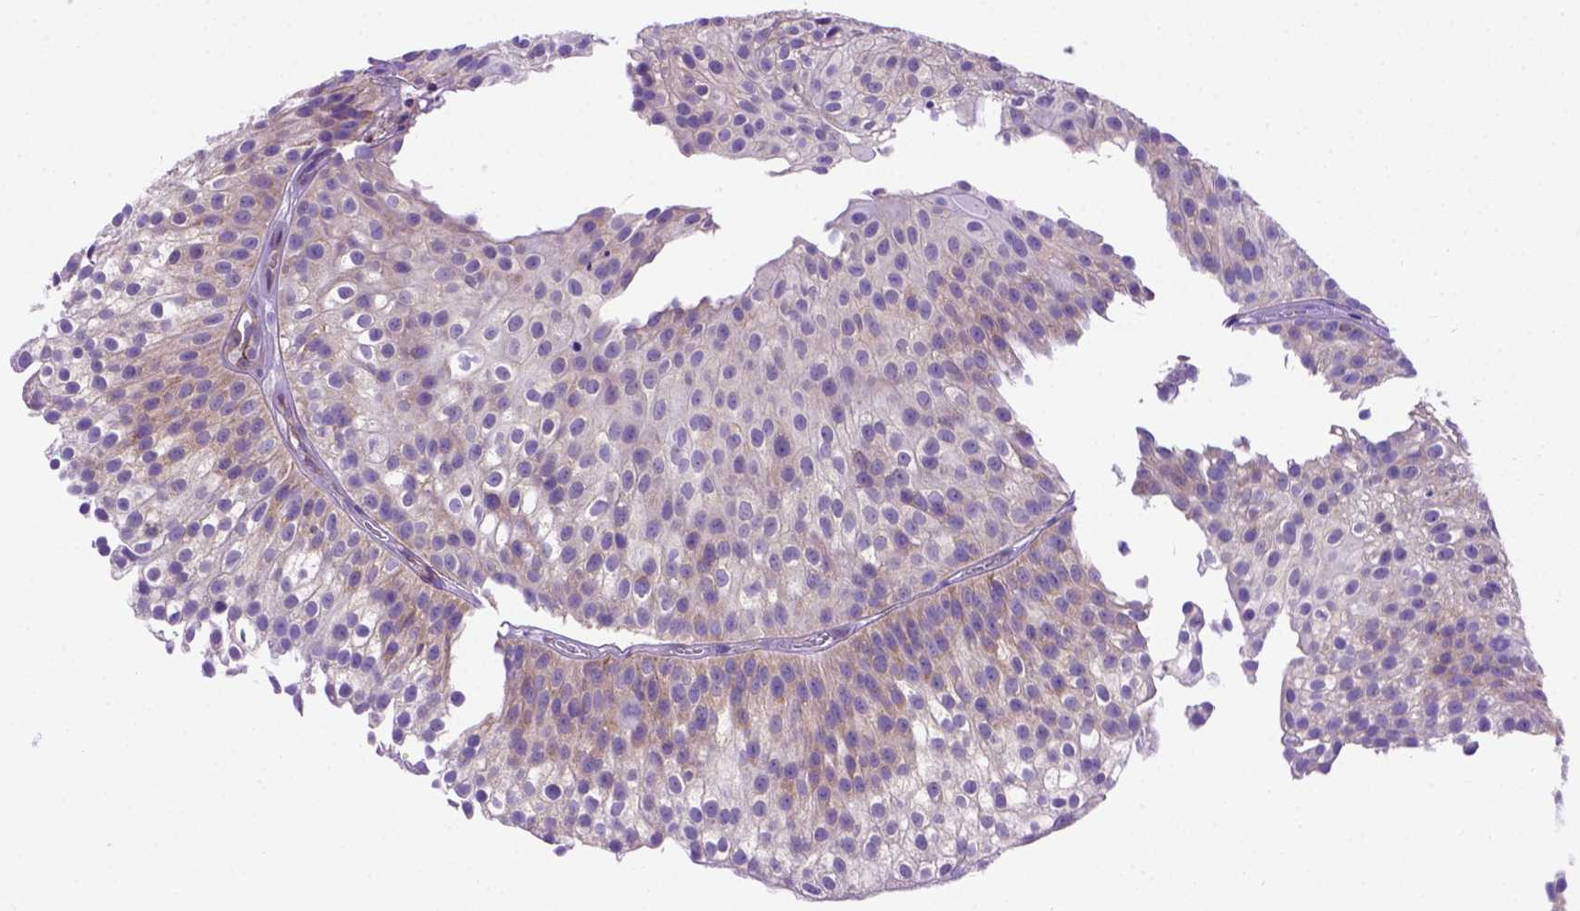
{"staining": {"intensity": "moderate", "quantity": ">75%", "location": "cytoplasmic/membranous"}, "tissue": "urothelial cancer", "cell_type": "Tumor cells", "image_type": "cancer", "snomed": [{"axis": "morphology", "description": "Urothelial carcinoma, Low grade"}, {"axis": "topography", "description": "Urinary bladder"}], "caption": "Low-grade urothelial carcinoma stained for a protein (brown) shows moderate cytoplasmic/membranous positive staining in about >75% of tumor cells.", "gene": "FOXI1", "patient": {"sex": "male", "age": 70}}